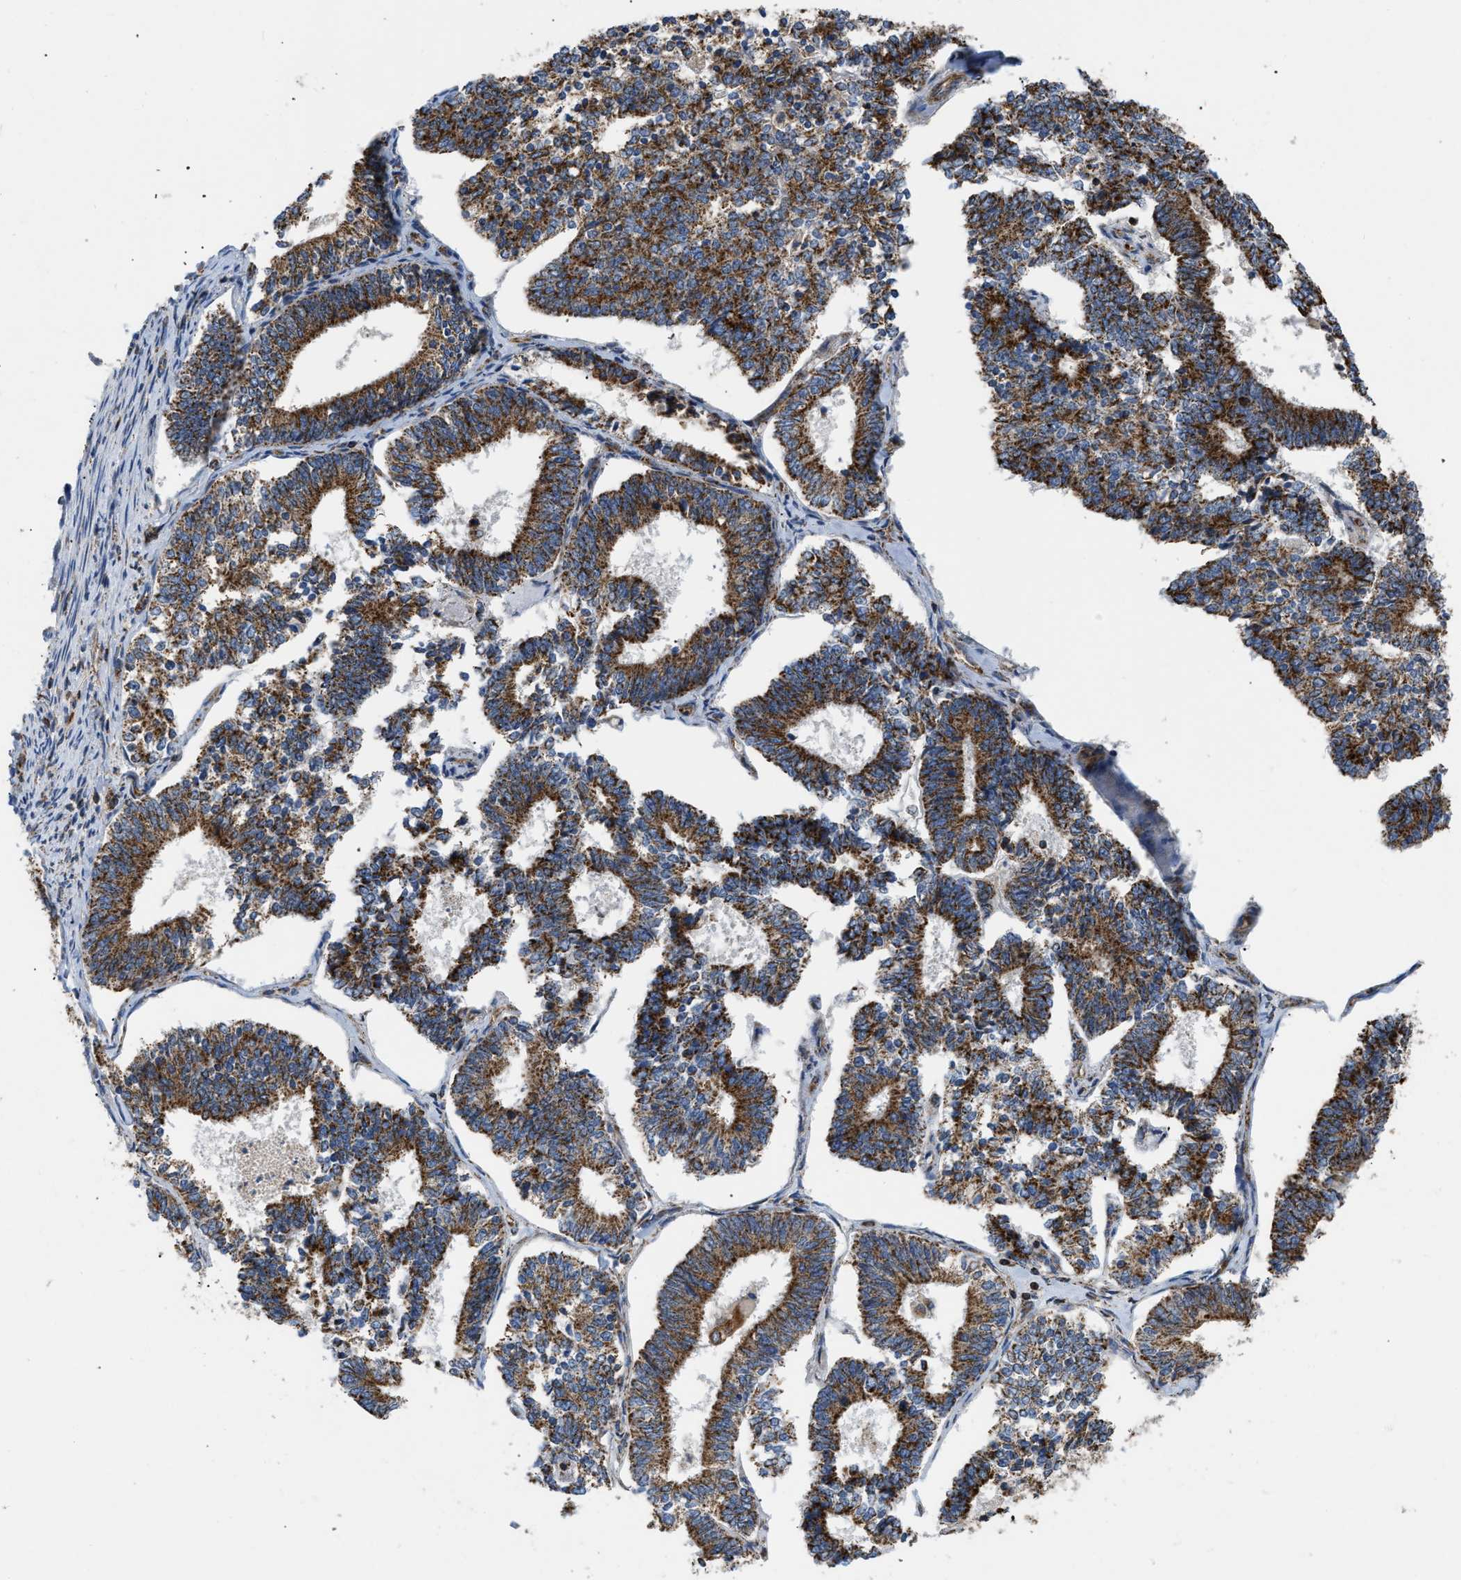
{"staining": {"intensity": "strong", "quantity": ">75%", "location": "cytoplasmic/membranous"}, "tissue": "endometrial cancer", "cell_type": "Tumor cells", "image_type": "cancer", "snomed": [{"axis": "morphology", "description": "Adenocarcinoma, NOS"}, {"axis": "topography", "description": "Endometrium"}], "caption": "IHC (DAB) staining of adenocarcinoma (endometrial) demonstrates strong cytoplasmic/membranous protein staining in about >75% of tumor cells.", "gene": "OPTN", "patient": {"sex": "female", "age": 70}}